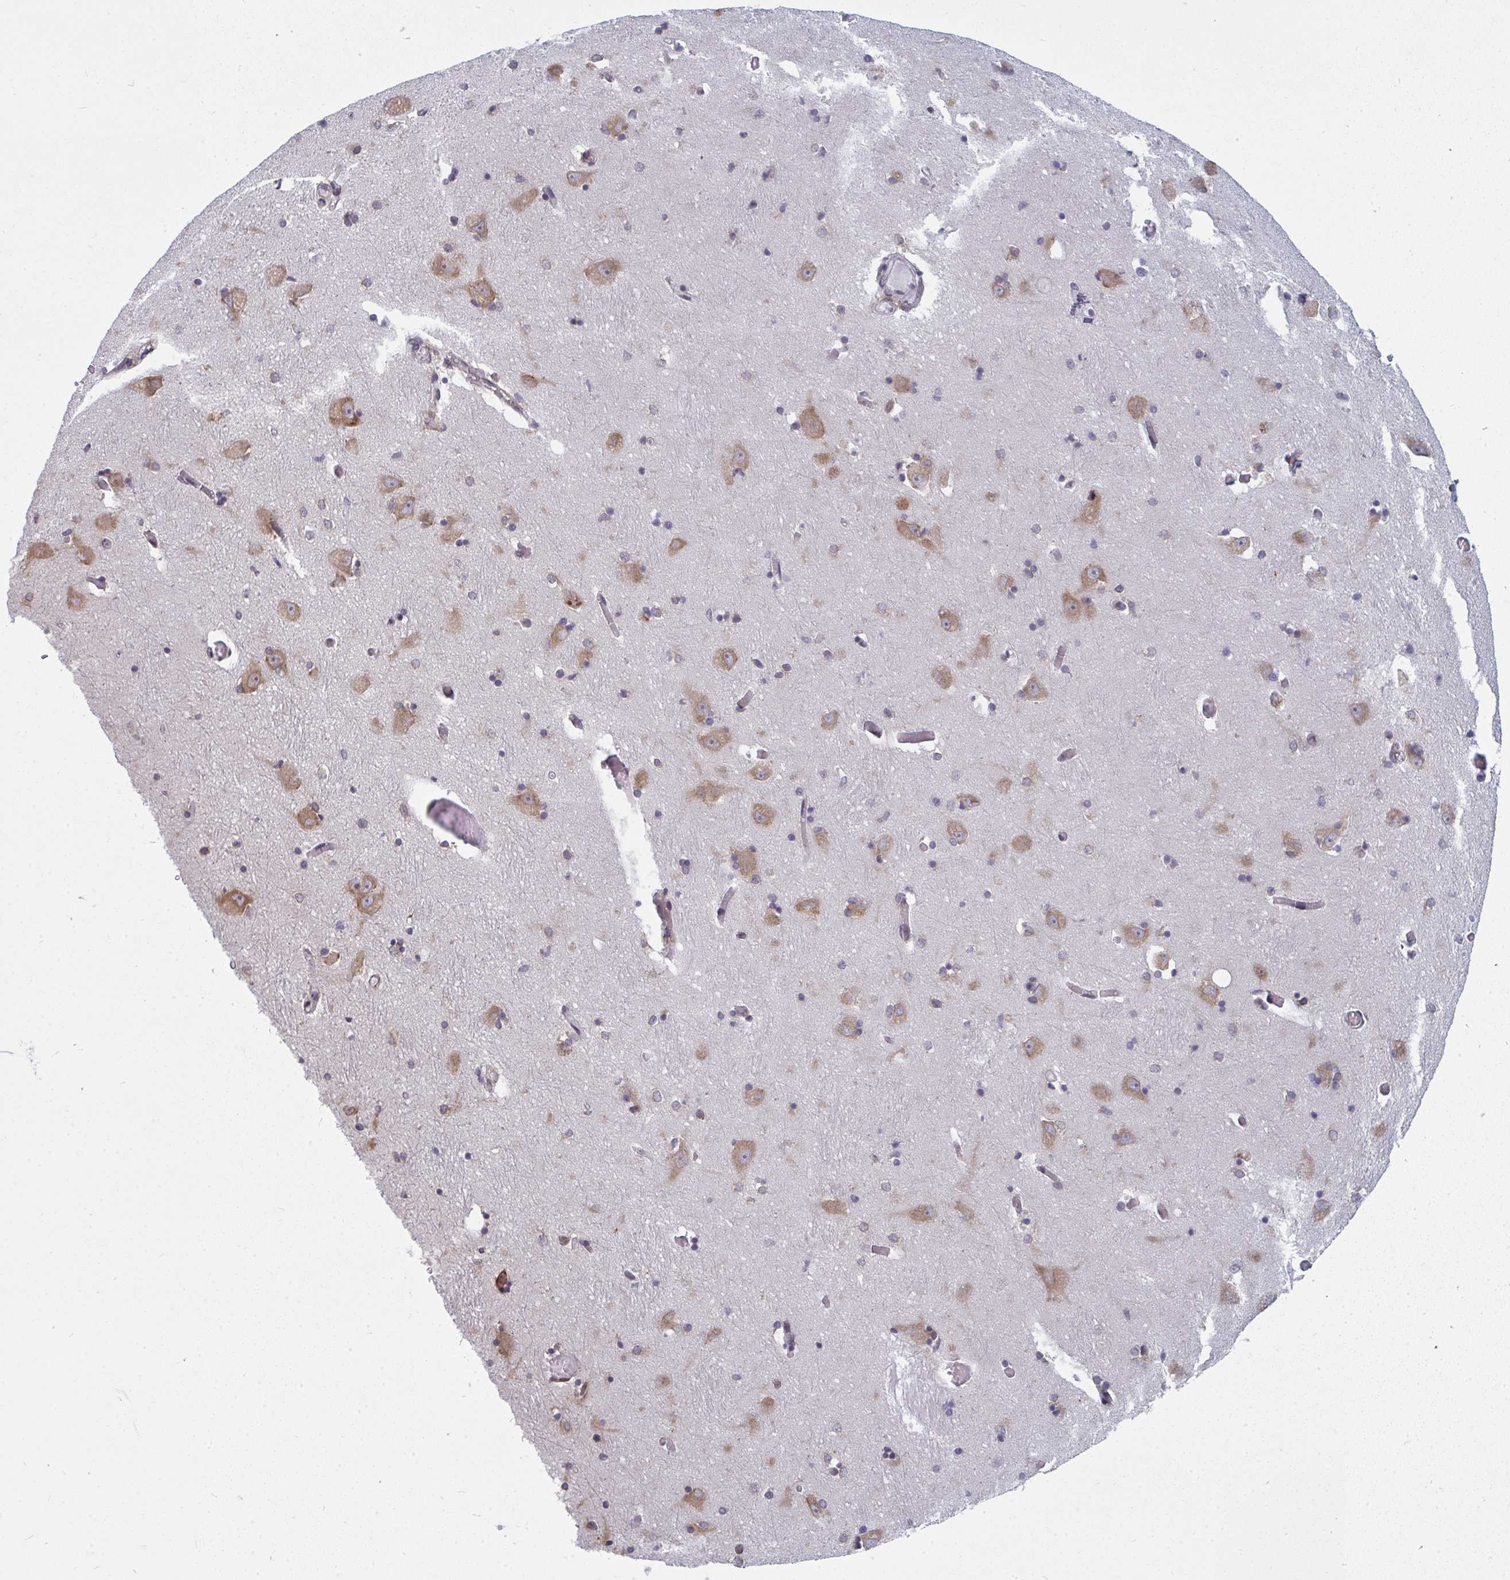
{"staining": {"intensity": "negative", "quantity": "none", "location": "none"}, "tissue": "caudate", "cell_type": "Glial cells", "image_type": "normal", "snomed": [{"axis": "morphology", "description": "Normal tissue, NOS"}, {"axis": "topography", "description": "Lateral ventricle wall"}, {"axis": "topography", "description": "Hippocampus"}], "caption": "The histopathology image demonstrates no staining of glial cells in normal caudate.", "gene": "LYSMD4", "patient": {"sex": "female", "age": 63}}